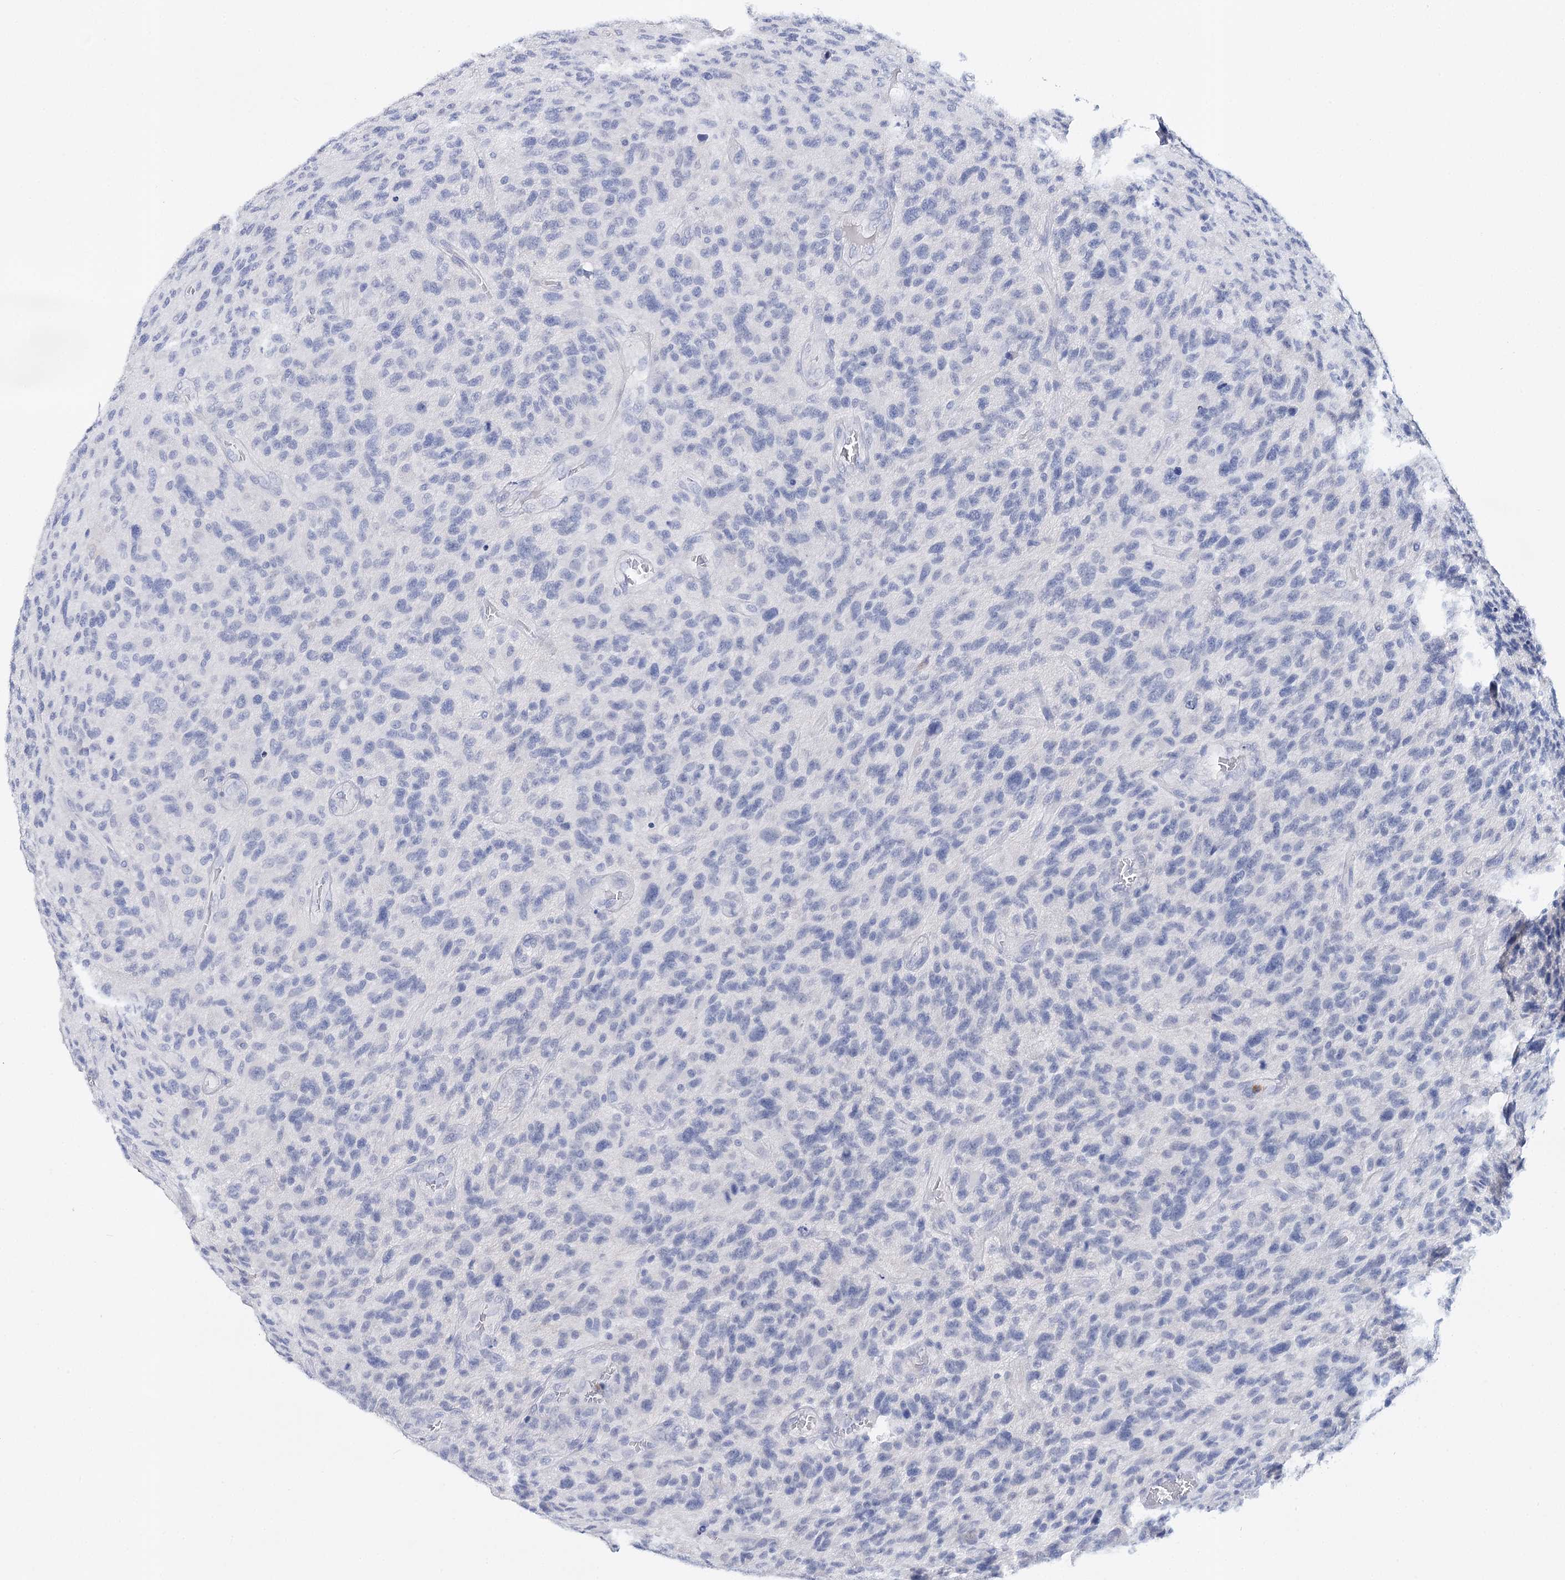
{"staining": {"intensity": "negative", "quantity": "none", "location": "none"}, "tissue": "glioma", "cell_type": "Tumor cells", "image_type": "cancer", "snomed": [{"axis": "morphology", "description": "Glioma, malignant, High grade"}, {"axis": "topography", "description": "Brain"}], "caption": "Immunohistochemical staining of malignant glioma (high-grade) displays no significant positivity in tumor cells.", "gene": "CEACAM8", "patient": {"sex": "male", "age": 47}}